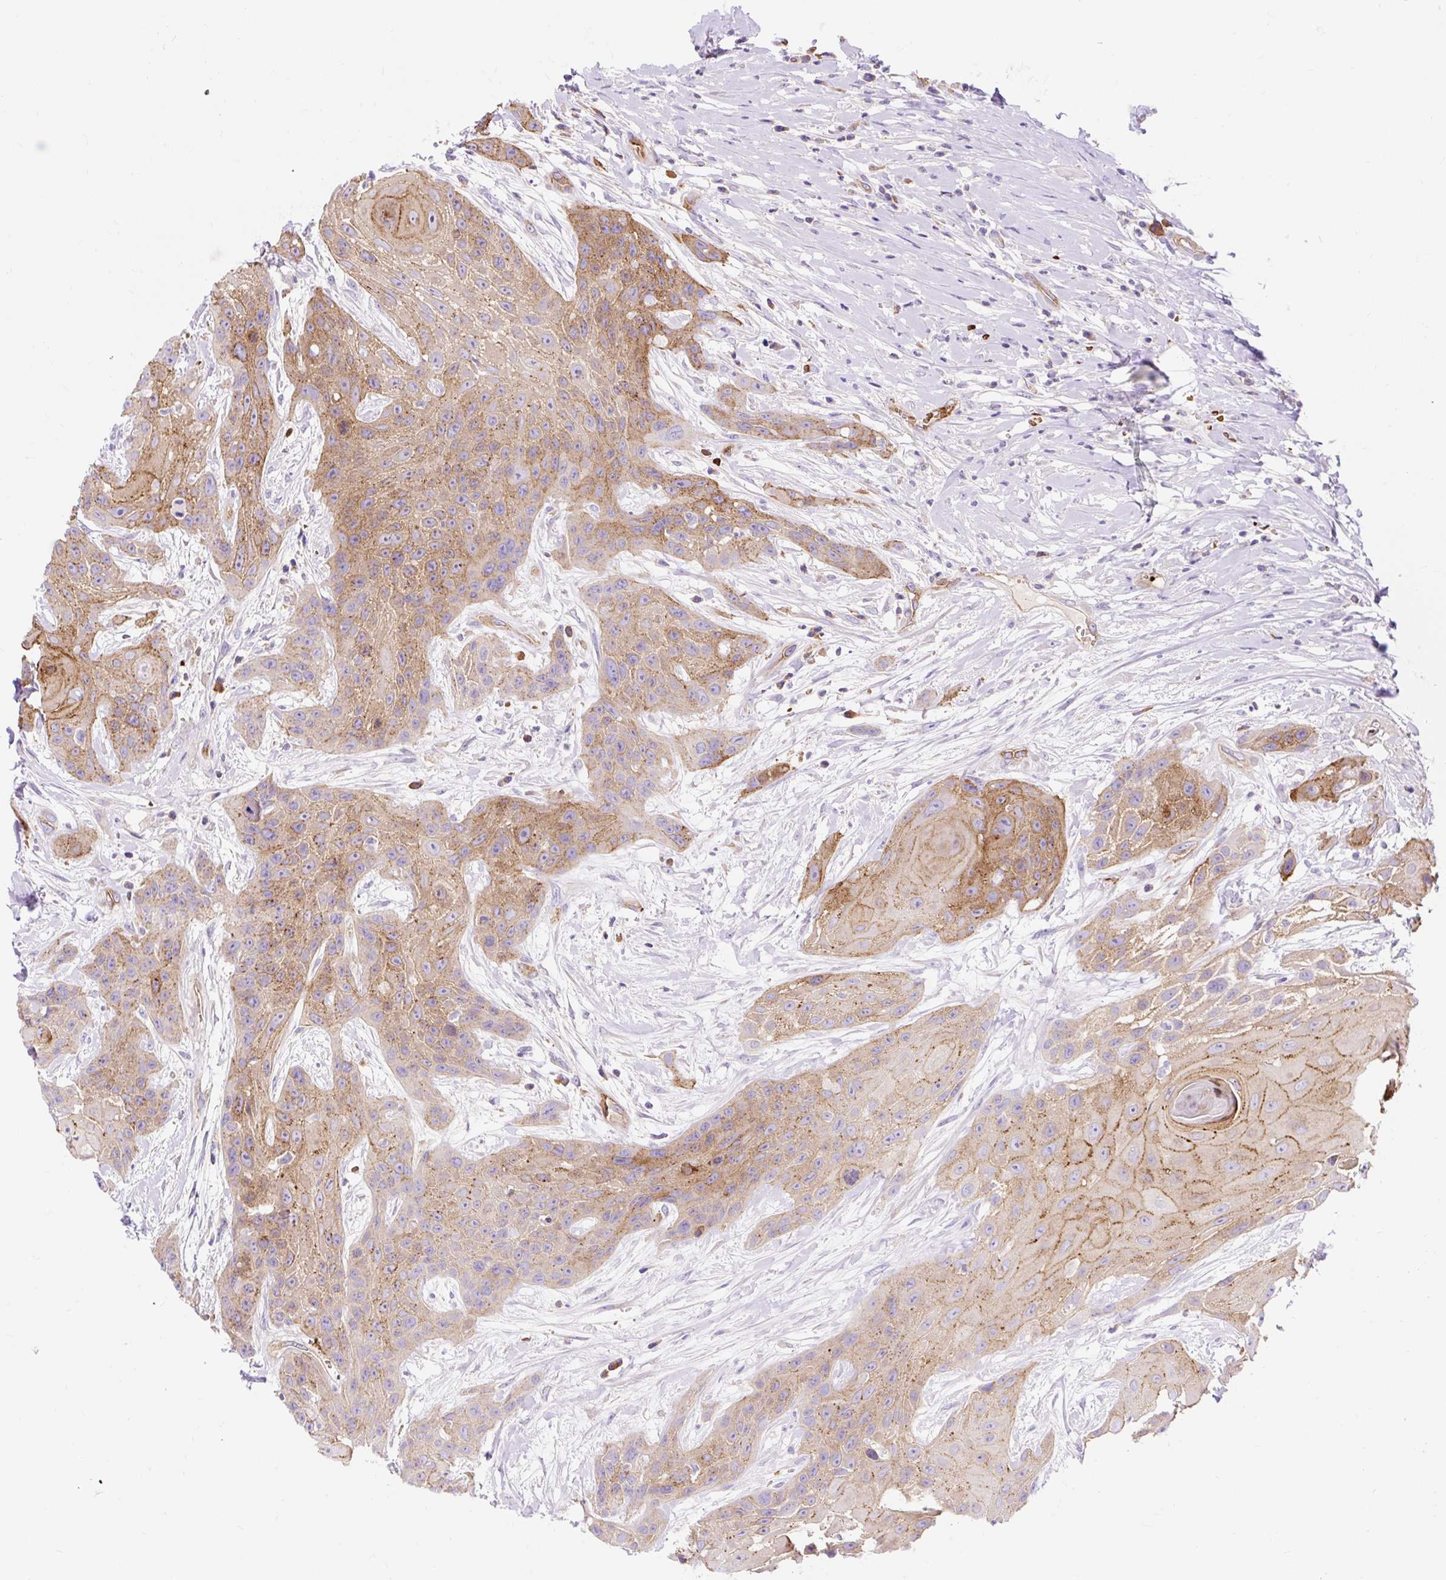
{"staining": {"intensity": "moderate", "quantity": "25%-75%", "location": "cytoplasmic/membranous"}, "tissue": "head and neck cancer", "cell_type": "Tumor cells", "image_type": "cancer", "snomed": [{"axis": "morphology", "description": "Squamous cell carcinoma, NOS"}, {"axis": "topography", "description": "Head-Neck"}], "caption": "A micrograph of human squamous cell carcinoma (head and neck) stained for a protein displays moderate cytoplasmic/membranous brown staining in tumor cells.", "gene": "HIP1R", "patient": {"sex": "female", "age": 73}}